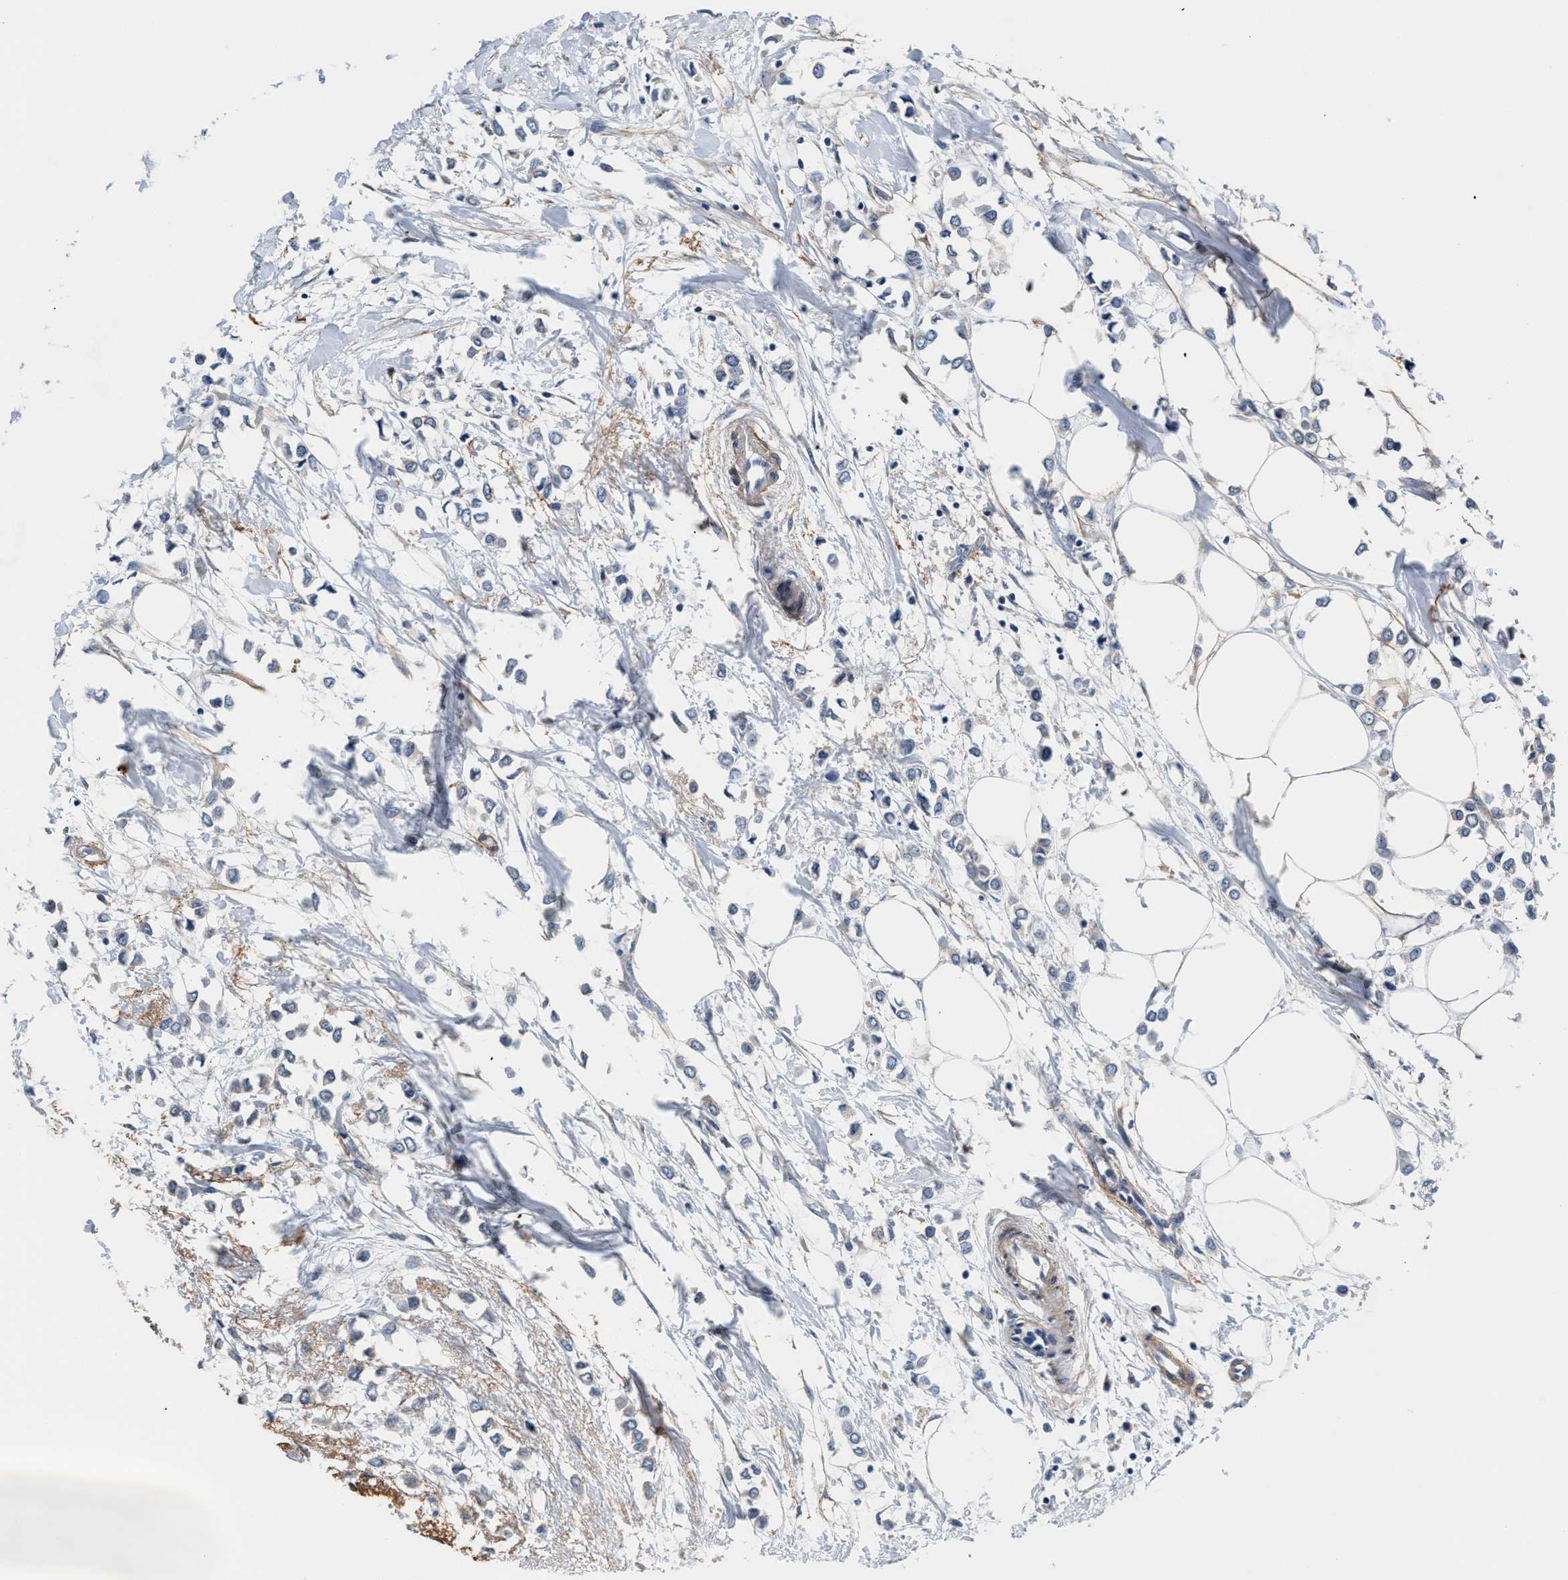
{"staining": {"intensity": "negative", "quantity": "none", "location": "none"}, "tissue": "breast cancer", "cell_type": "Tumor cells", "image_type": "cancer", "snomed": [{"axis": "morphology", "description": "Lobular carcinoma"}, {"axis": "topography", "description": "Breast"}], "caption": "Immunohistochemistry (IHC) image of neoplastic tissue: breast cancer (lobular carcinoma) stained with DAB (3,3'-diaminobenzidine) exhibits no significant protein expression in tumor cells.", "gene": "MYH3", "patient": {"sex": "female", "age": 51}}